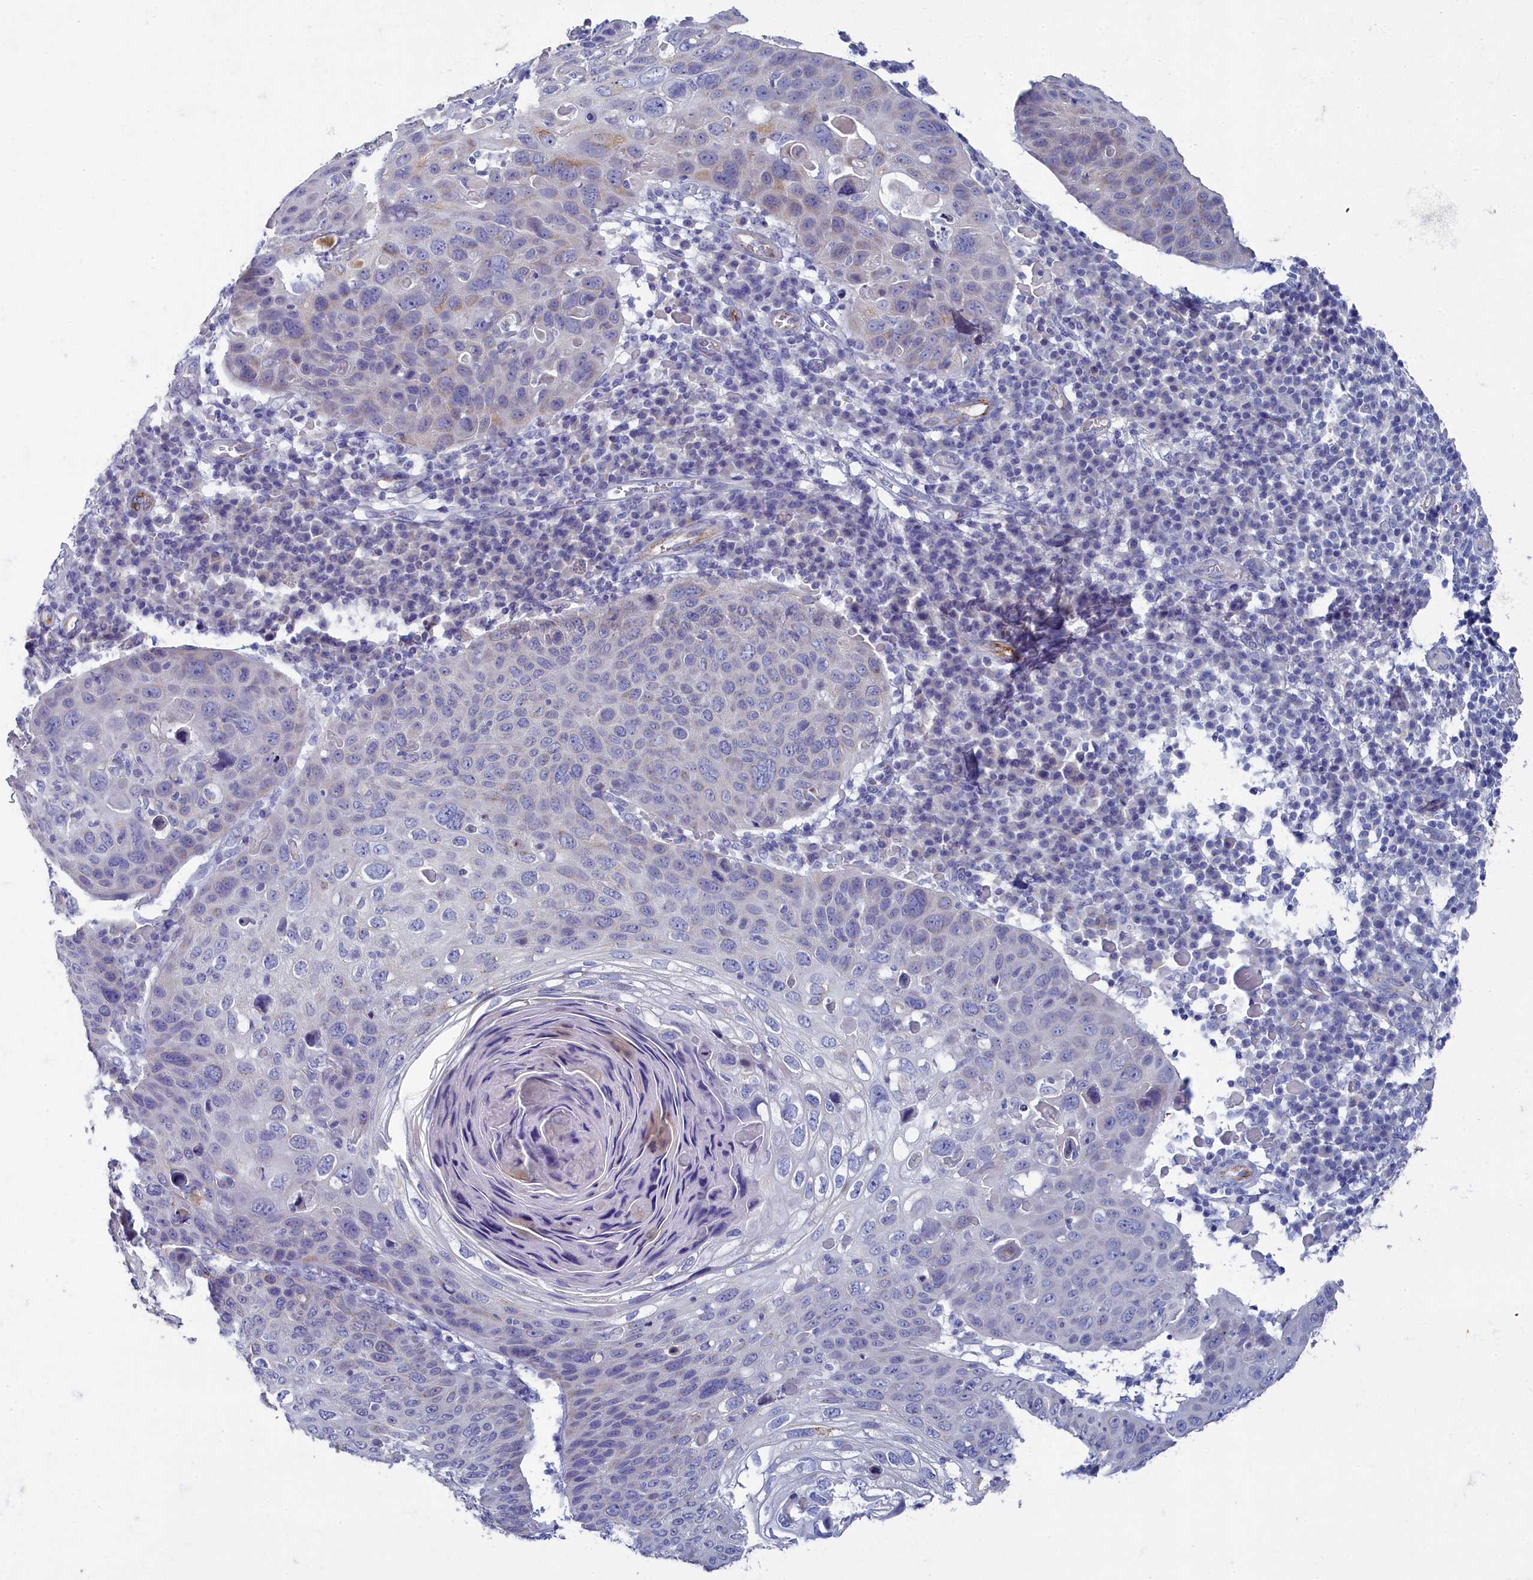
{"staining": {"intensity": "negative", "quantity": "none", "location": "none"}, "tissue": "skin cancer", "cell_type": "Tumor cells", "image_type": "cancer", "snomed": [{"axis": "morphology", "description": "Squamous cell carcinoma, NOS"}, {"axis": "topography", "description": "Skin"}], "caption": "This is a micrograph of immunohistochemistry (IHC) staining of squamous cell carcinoma (skin), which shows no staining in tumor cells.", "gene": "OCIAD2", "patient": {"sex": "female", "age": 90}}